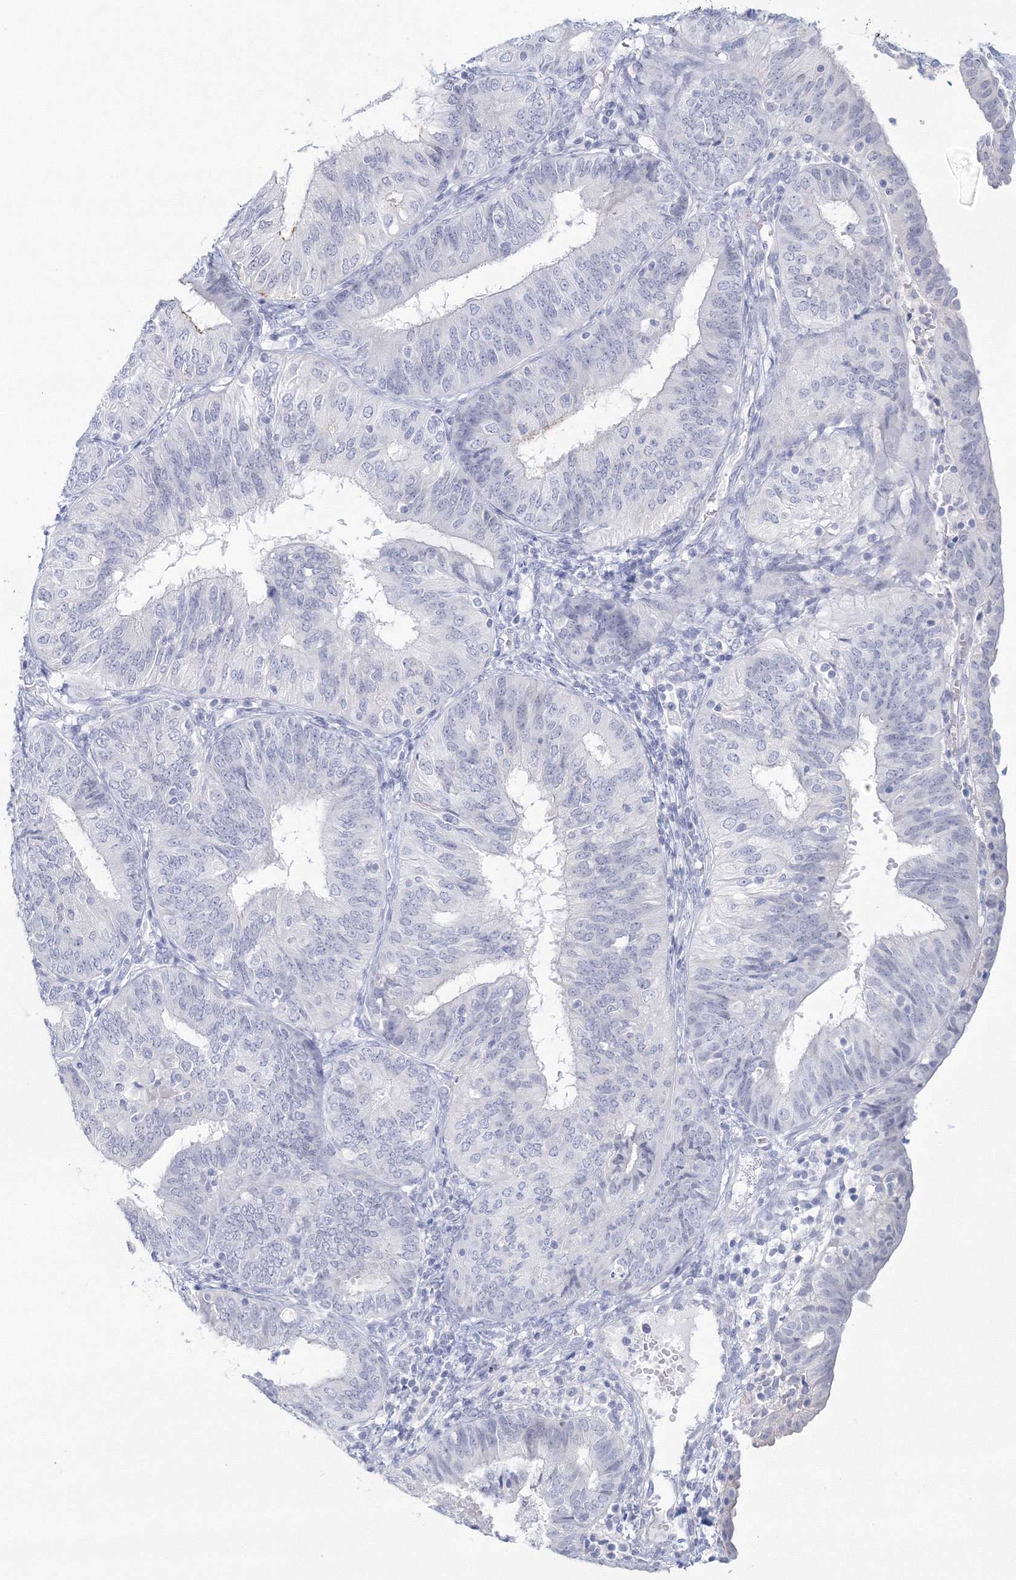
{"staining": {"intensity": "negative", "quantity": "none", "location": "none"}, "tissue": "endometrial cancer", "cell_type": "Tumor cells", "image_type": "cancer", "snomed": [{"axis": "morphology", "description": "Adenocarcinoma, NOS"}, {"axis": "topography", "description": "Endometrium"}], "caption": "Immunohistochemistry photomicrograph of endometrial cancer (adenocarcinoma) stained for a protein (brown), which shows no staining in tumor cells.", "gene": "VSIG1", "patient": {"sex": "female", "age": 58}}